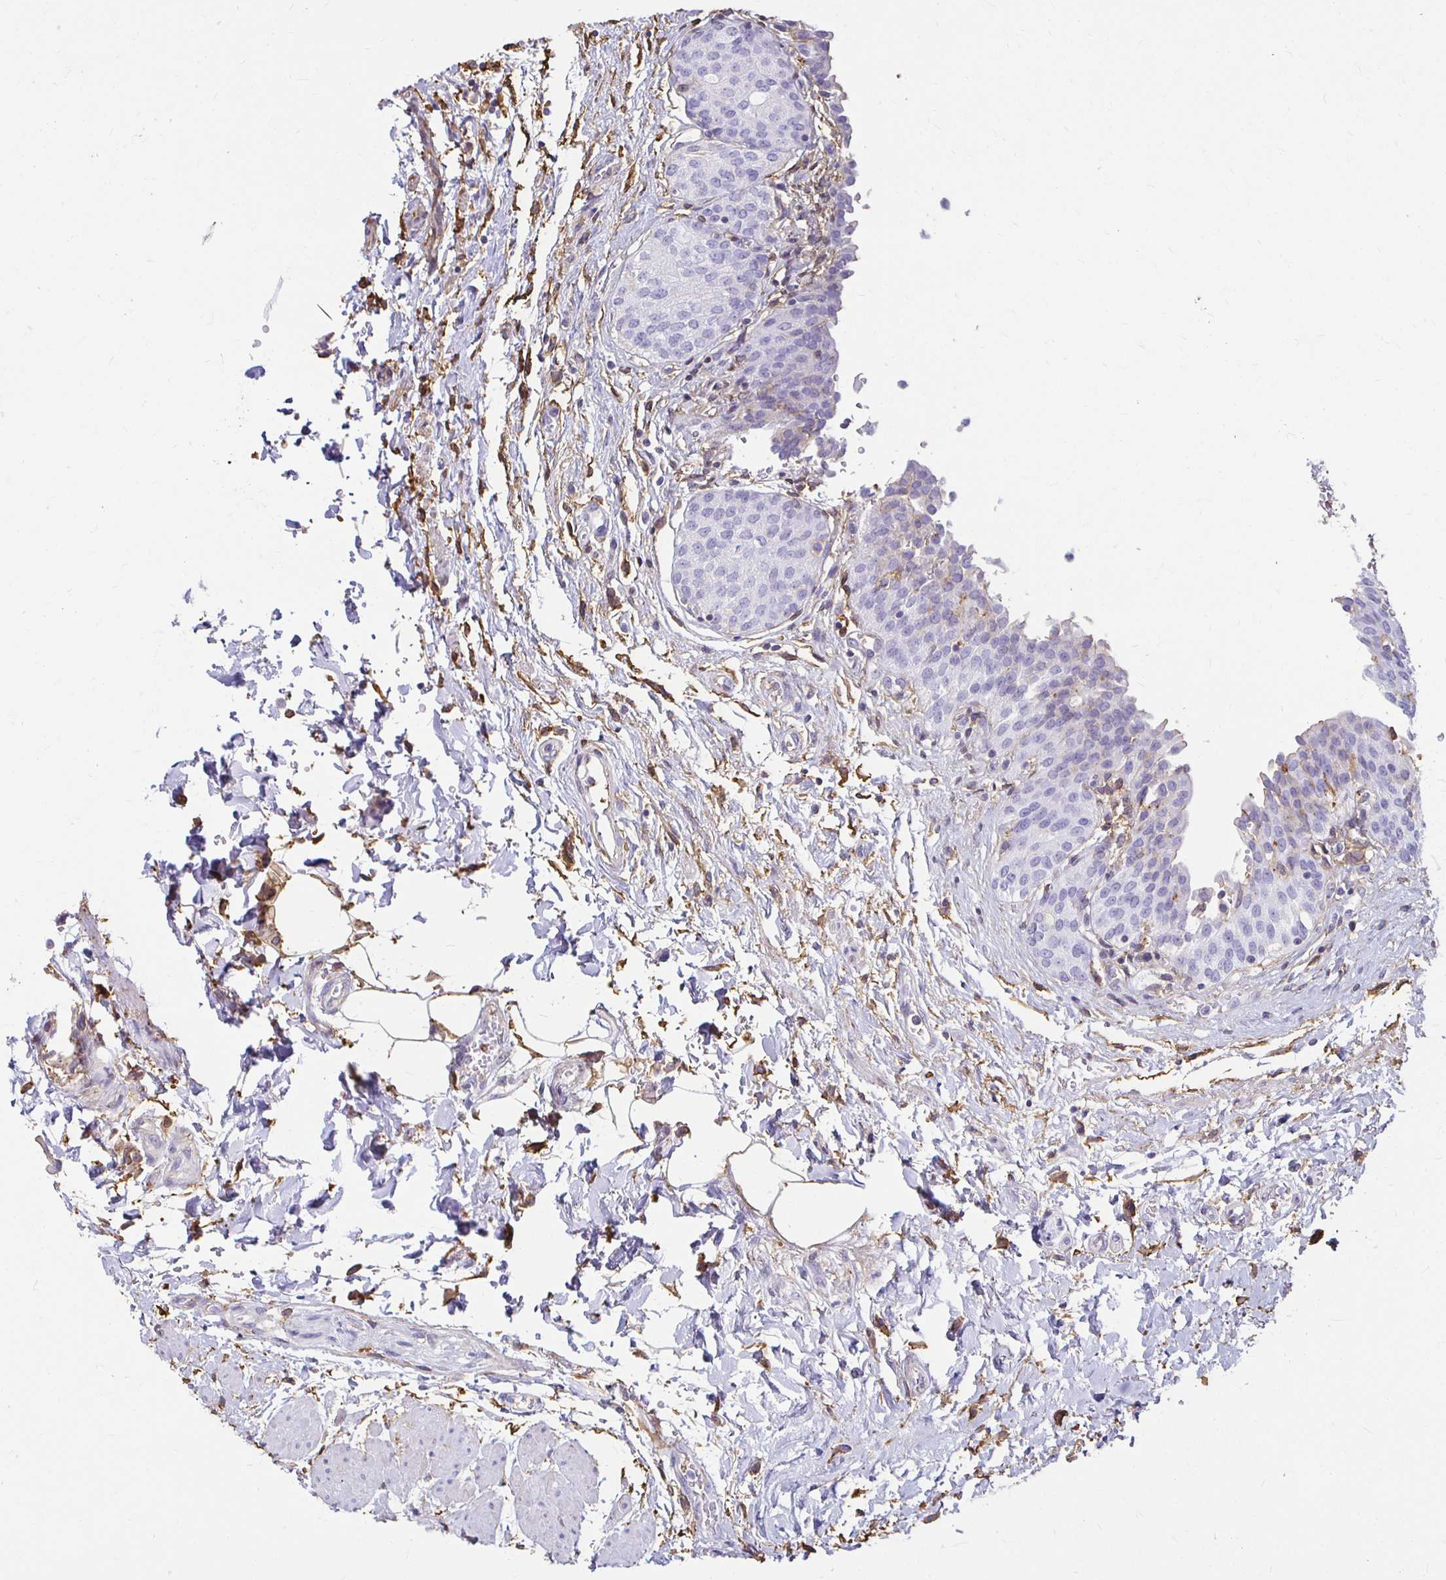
{"staining": {"intensity": "negative", "quantity": "none", "location": "none"}, "tissue": "urinary bladder", "cell_type": "Urothelial cells", "image_type": "normal", "snomed": [{"axis": "morphology", "description": "Normal tissue, NOS"}, {"axis": "topography", "description": "Urinary bladder"}], "caption": "Immunohistochemistry of unremarkable urinary bladder reveals no expression in urothelial cells.", "gene": "TAS1R3", "patient": {"sex": "male", "age": 68}}